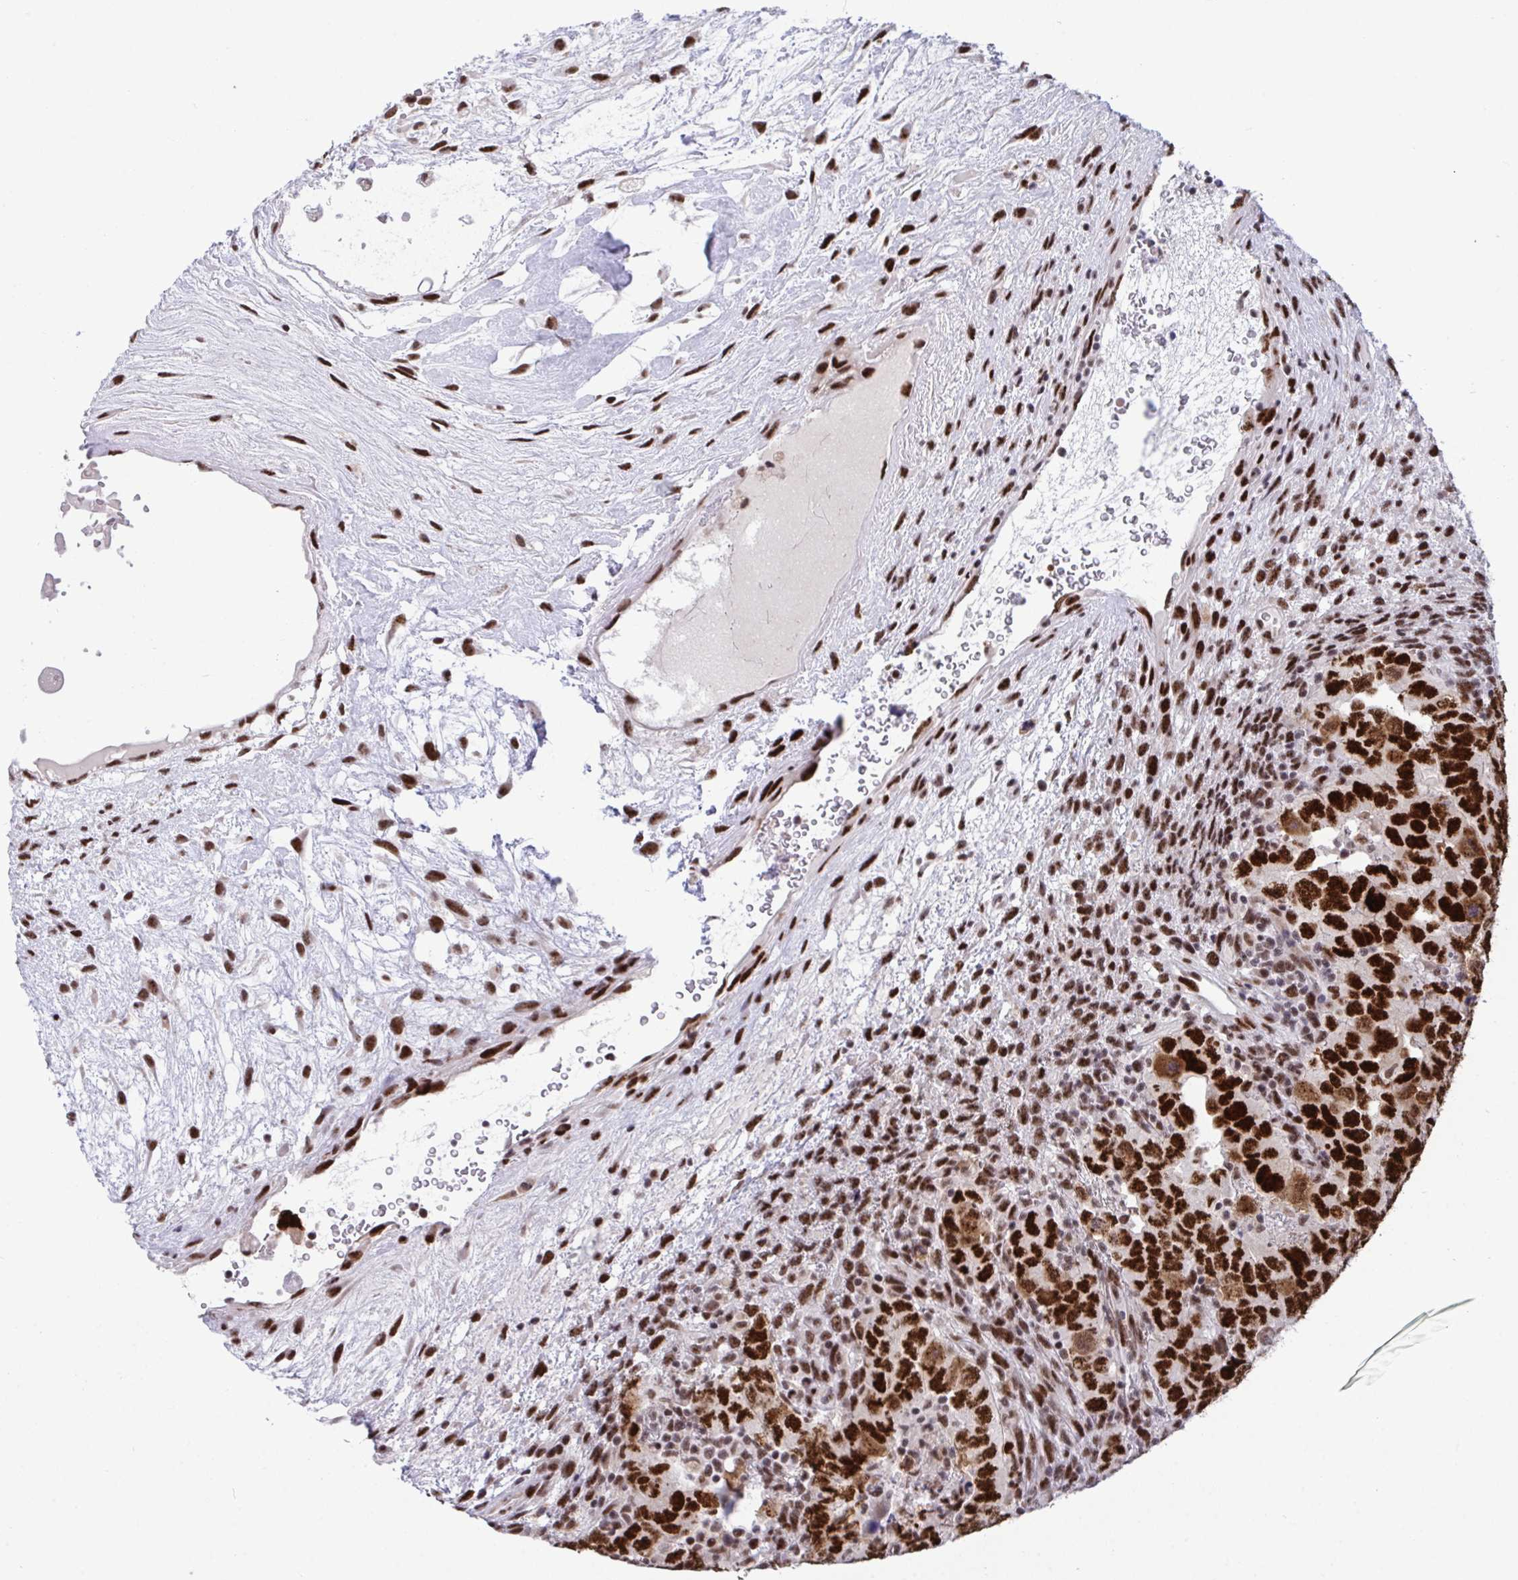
{"staining": {"intensity": "strong", "quantity": ">75%", "location": "nuclear"}, "tissue": "testis cancer", "cell_type": "Tumor cells", "image_type": "cancer", "snomed": [{"axis": "morphology", "description": "Carcinoma, Embryonal, NOS"}, {"axis": "topography", "description": "Testis"}], "caption": "DAB (3,3'-diaminobenzidine) immunohistochemical staining of testis cancer reveals strong nuclear protein expression in about >75% of tumor cells.", "gene": "WBP11", "patient": {"sex": "male", "age": 24}}